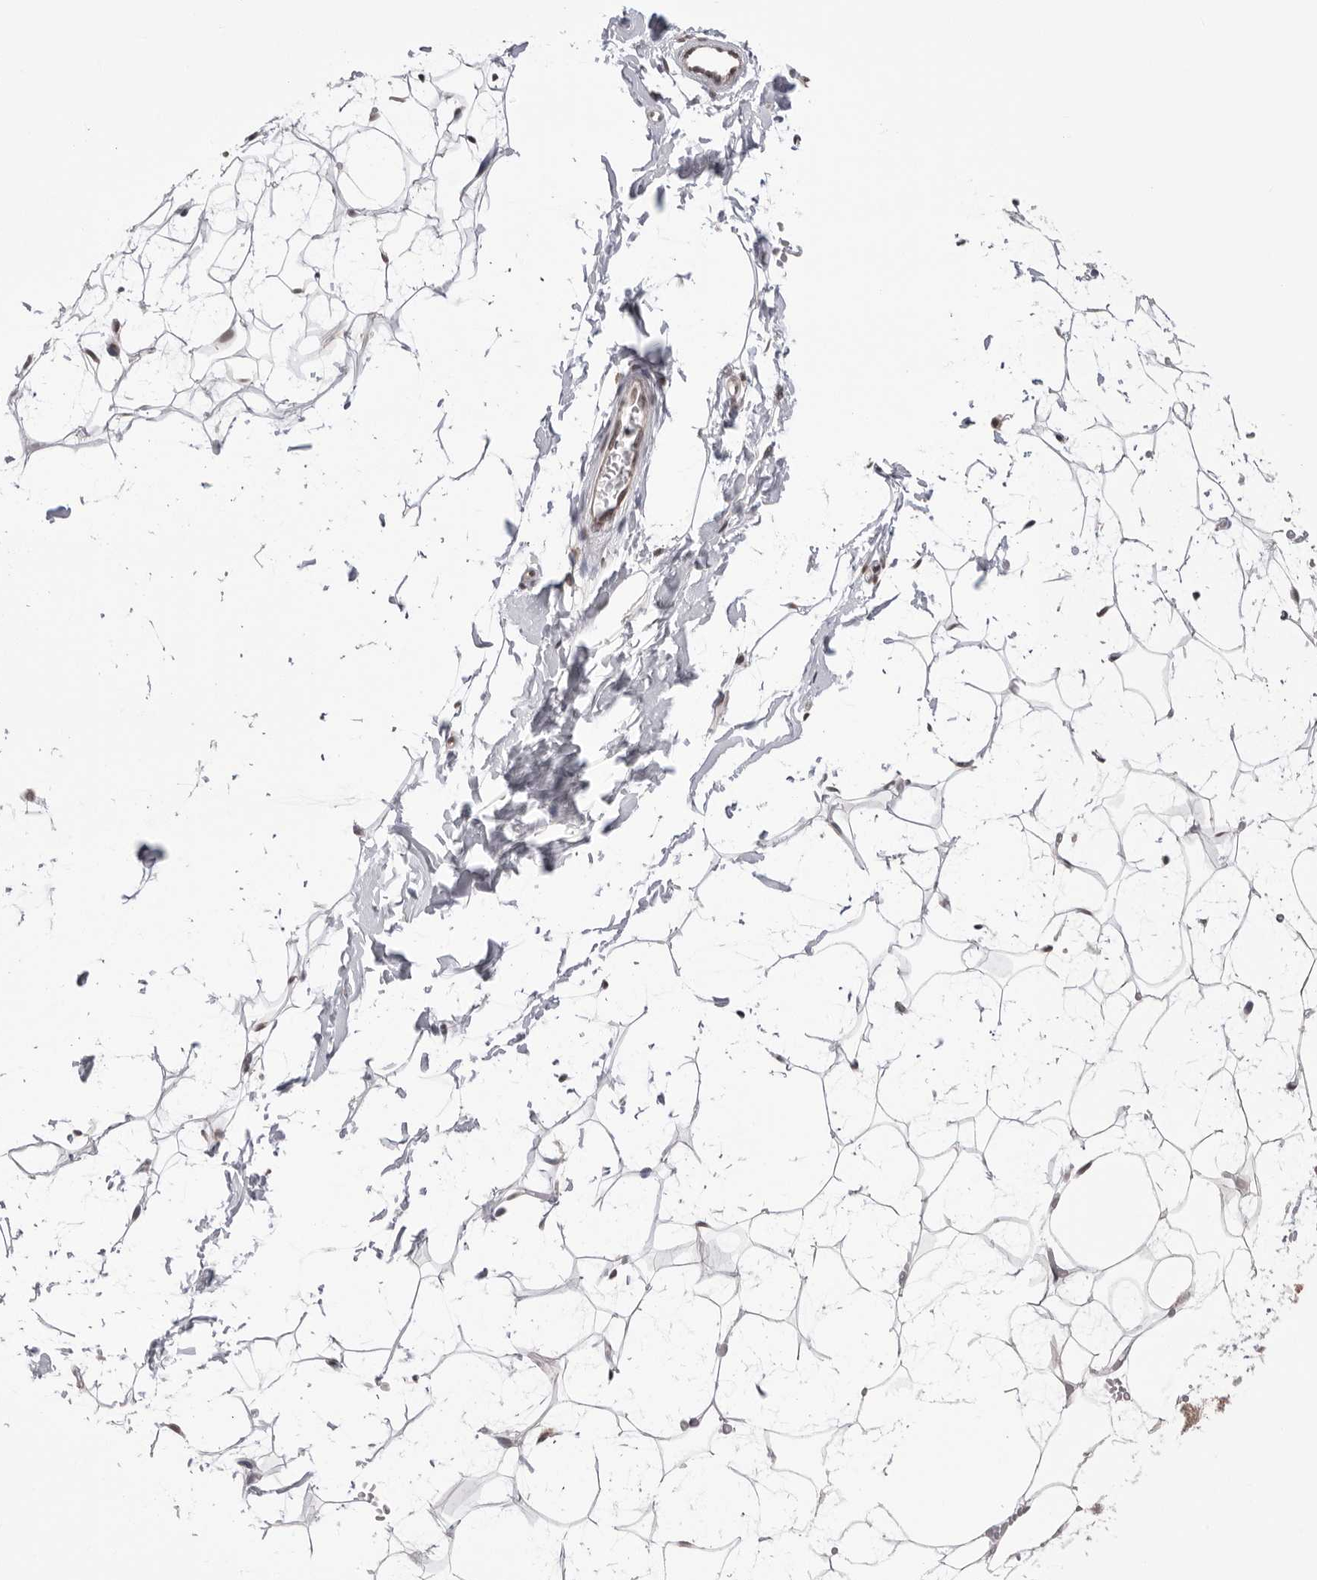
{"staining": {"intensity": "negative", "quantity": "none", "location": "none"}, "tissue": "adipose tissue", "cell_type": "Adipocytes", "image_type": "normal", "snomed": [{"axis": "morphology", "description": "Normal tissue, NOS"}, {"axis": "topography", "description": "Breast"}], "caption": "Immunohistochemistry (IHC) image of unremarkable human adipose tissue stained for a protein (brown), which shows no positivity in adipocytes. The staining was performed using DAB (3,3'-diaminobenzidine) to visualize the protein expression in brown, while the nuclei were stained in blue with hematoxylin (Magnification: 20x).", "gene": "BCLAF3", "patient": {"sex": "female", "age": 23}}